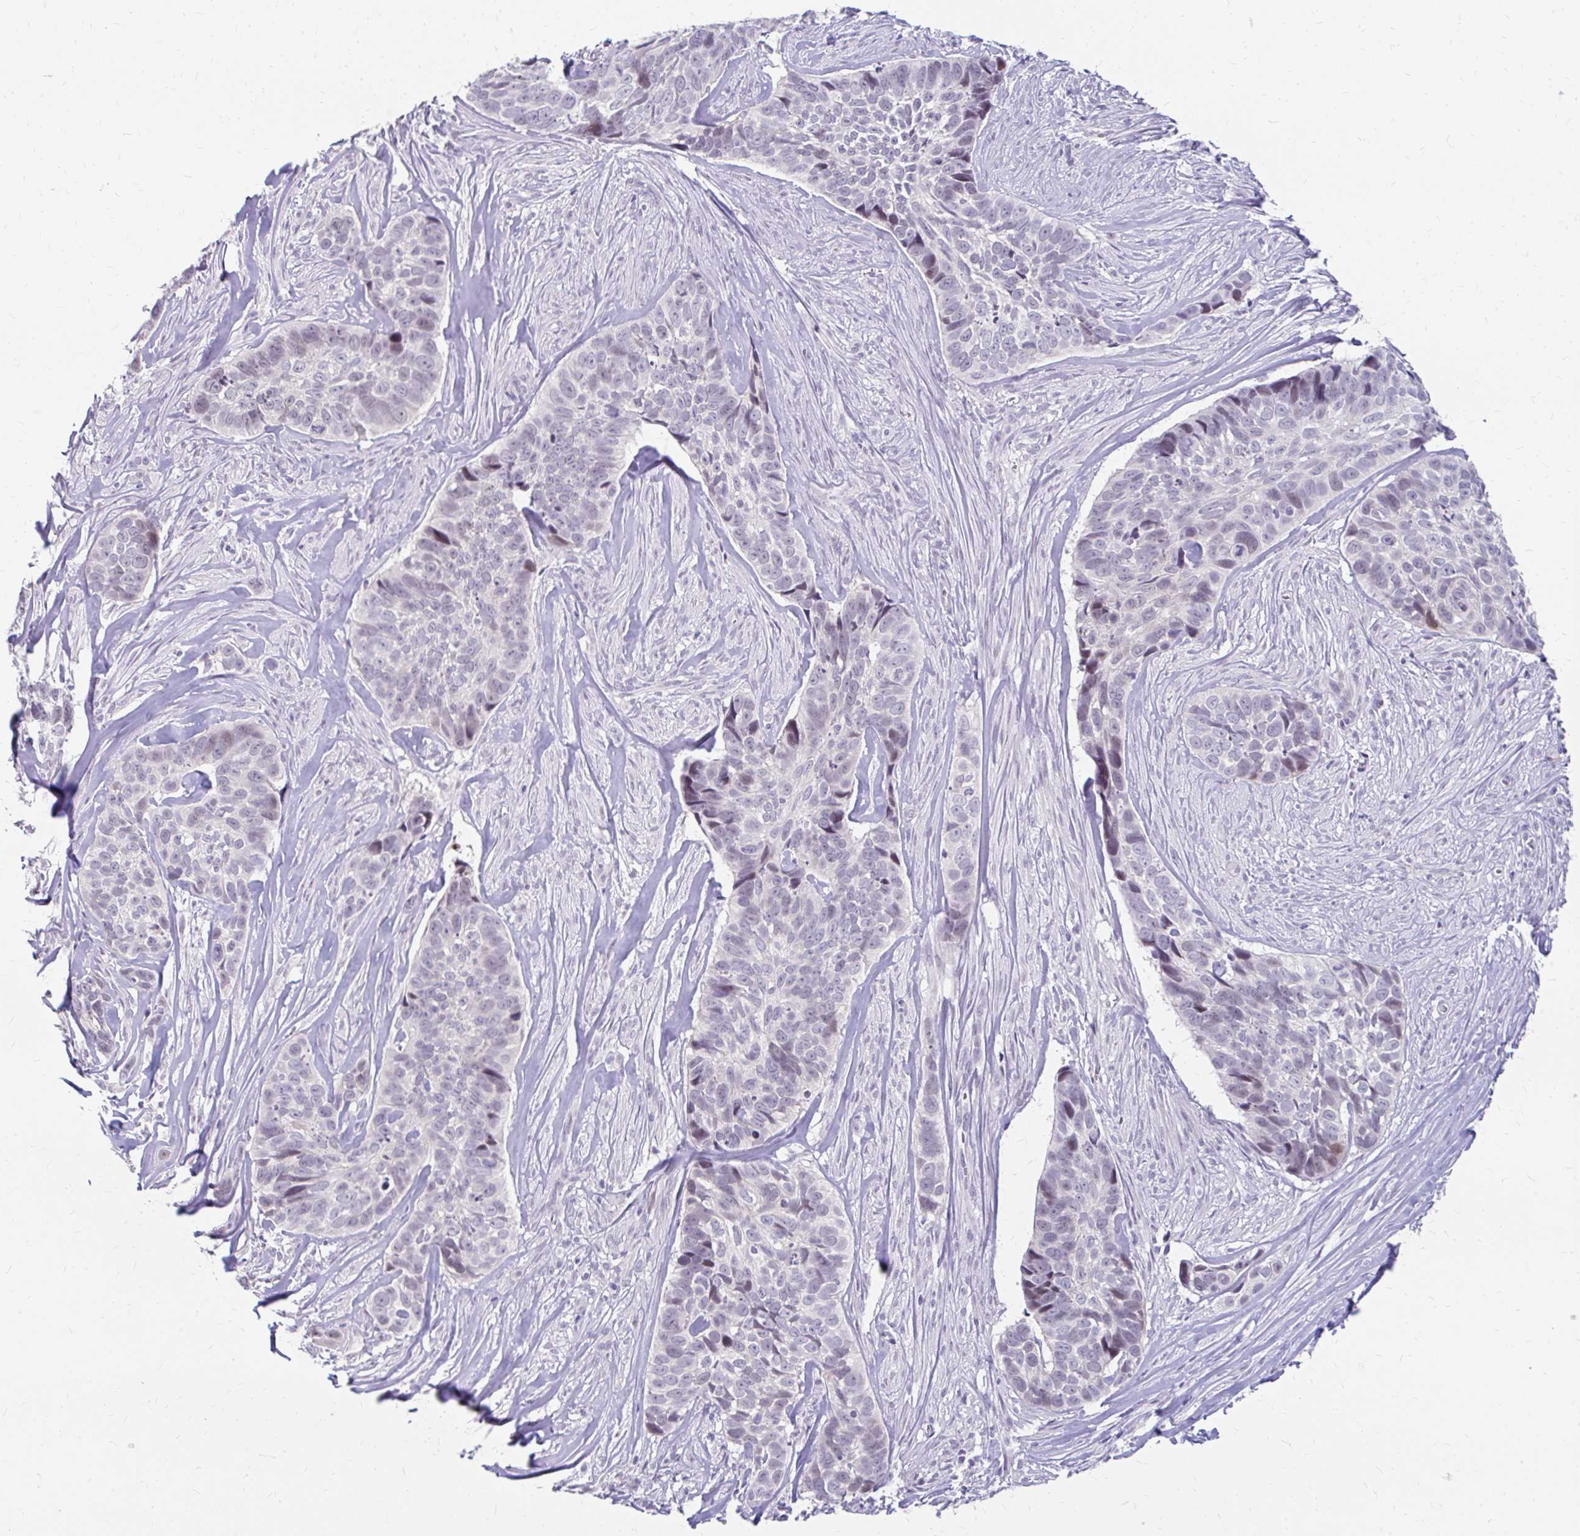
{"staining": {"intensity": "weak", "quantity": "<25%", "location": "nuclear"}, "tissue": "skin cancer", "cell_type": "Tumor cells", "image_type": "cancer", "snomed": [{"axis": "morphology", "description": "Basal cell carcinoma"}, {"axis": "topography", "description": "Skin"}], "caption": "A high-resolution image shows IHC staining of skin cancer, which demonstrates no significant staining in tumor cells.", "gene": "RGS16", "patient": {"sex": "female", "age": 82}}